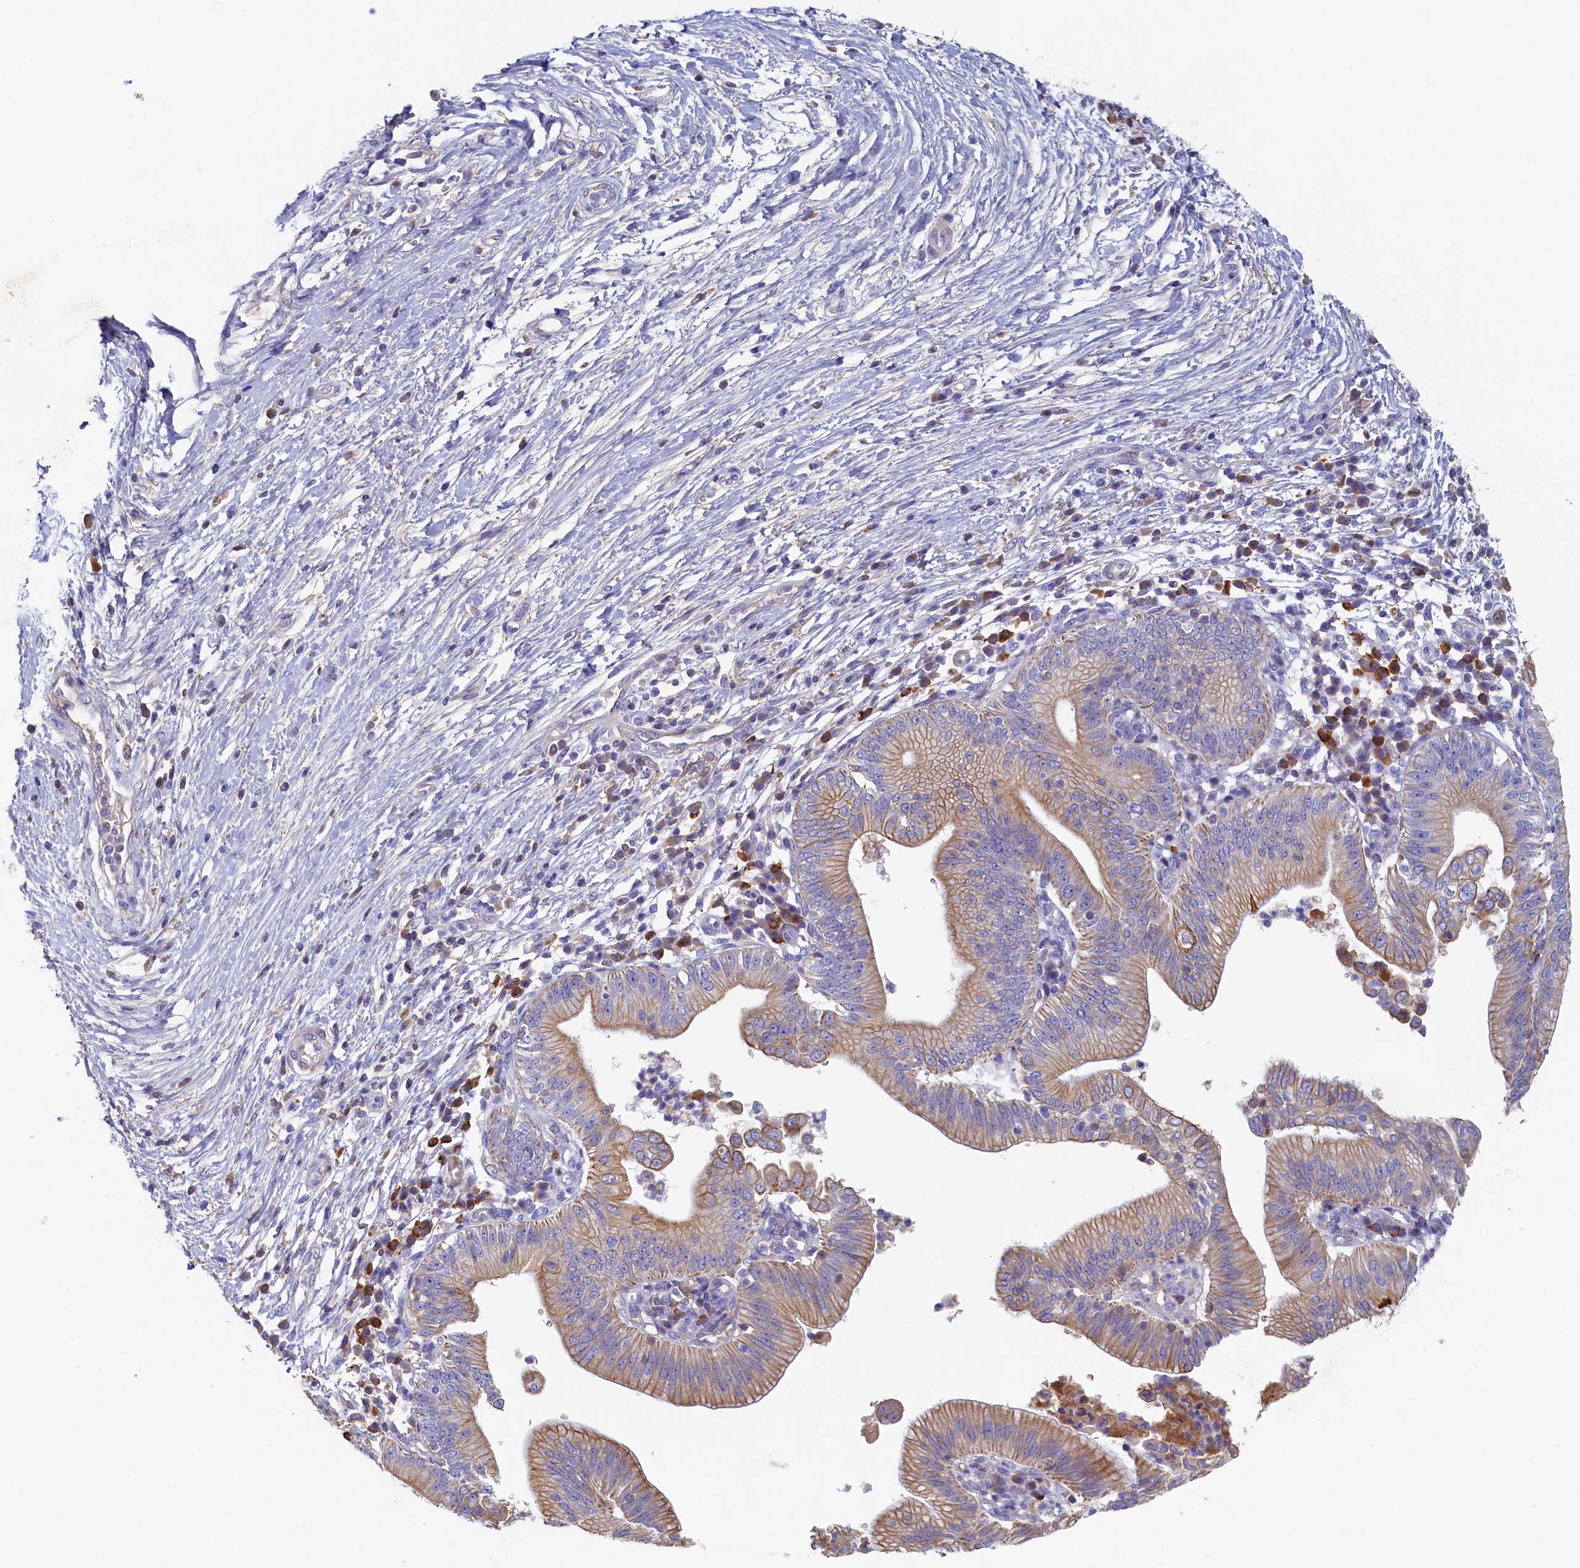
{"staining": {"intensity": "moderate", "quantity": ">75%", "location": "cytoplasmic/membranous"}, "tissue": "pancreatic cancer", "cell_type": "Tumor cells", "image_type": "cancer", "snomed": [{"axis": "morphology", "description": "Adenocarcinoma, NOS"}, {"axis": "topography", "description": "Pancreas"}], "caption": "A photomicrograph of human pancreatic cancer stained for a protein exhibits moderate cytoplasmic/membranous brown staining in tumor cells.", "gene": "GUCA1C", "patient": {"sex": "male", "age": 68}}